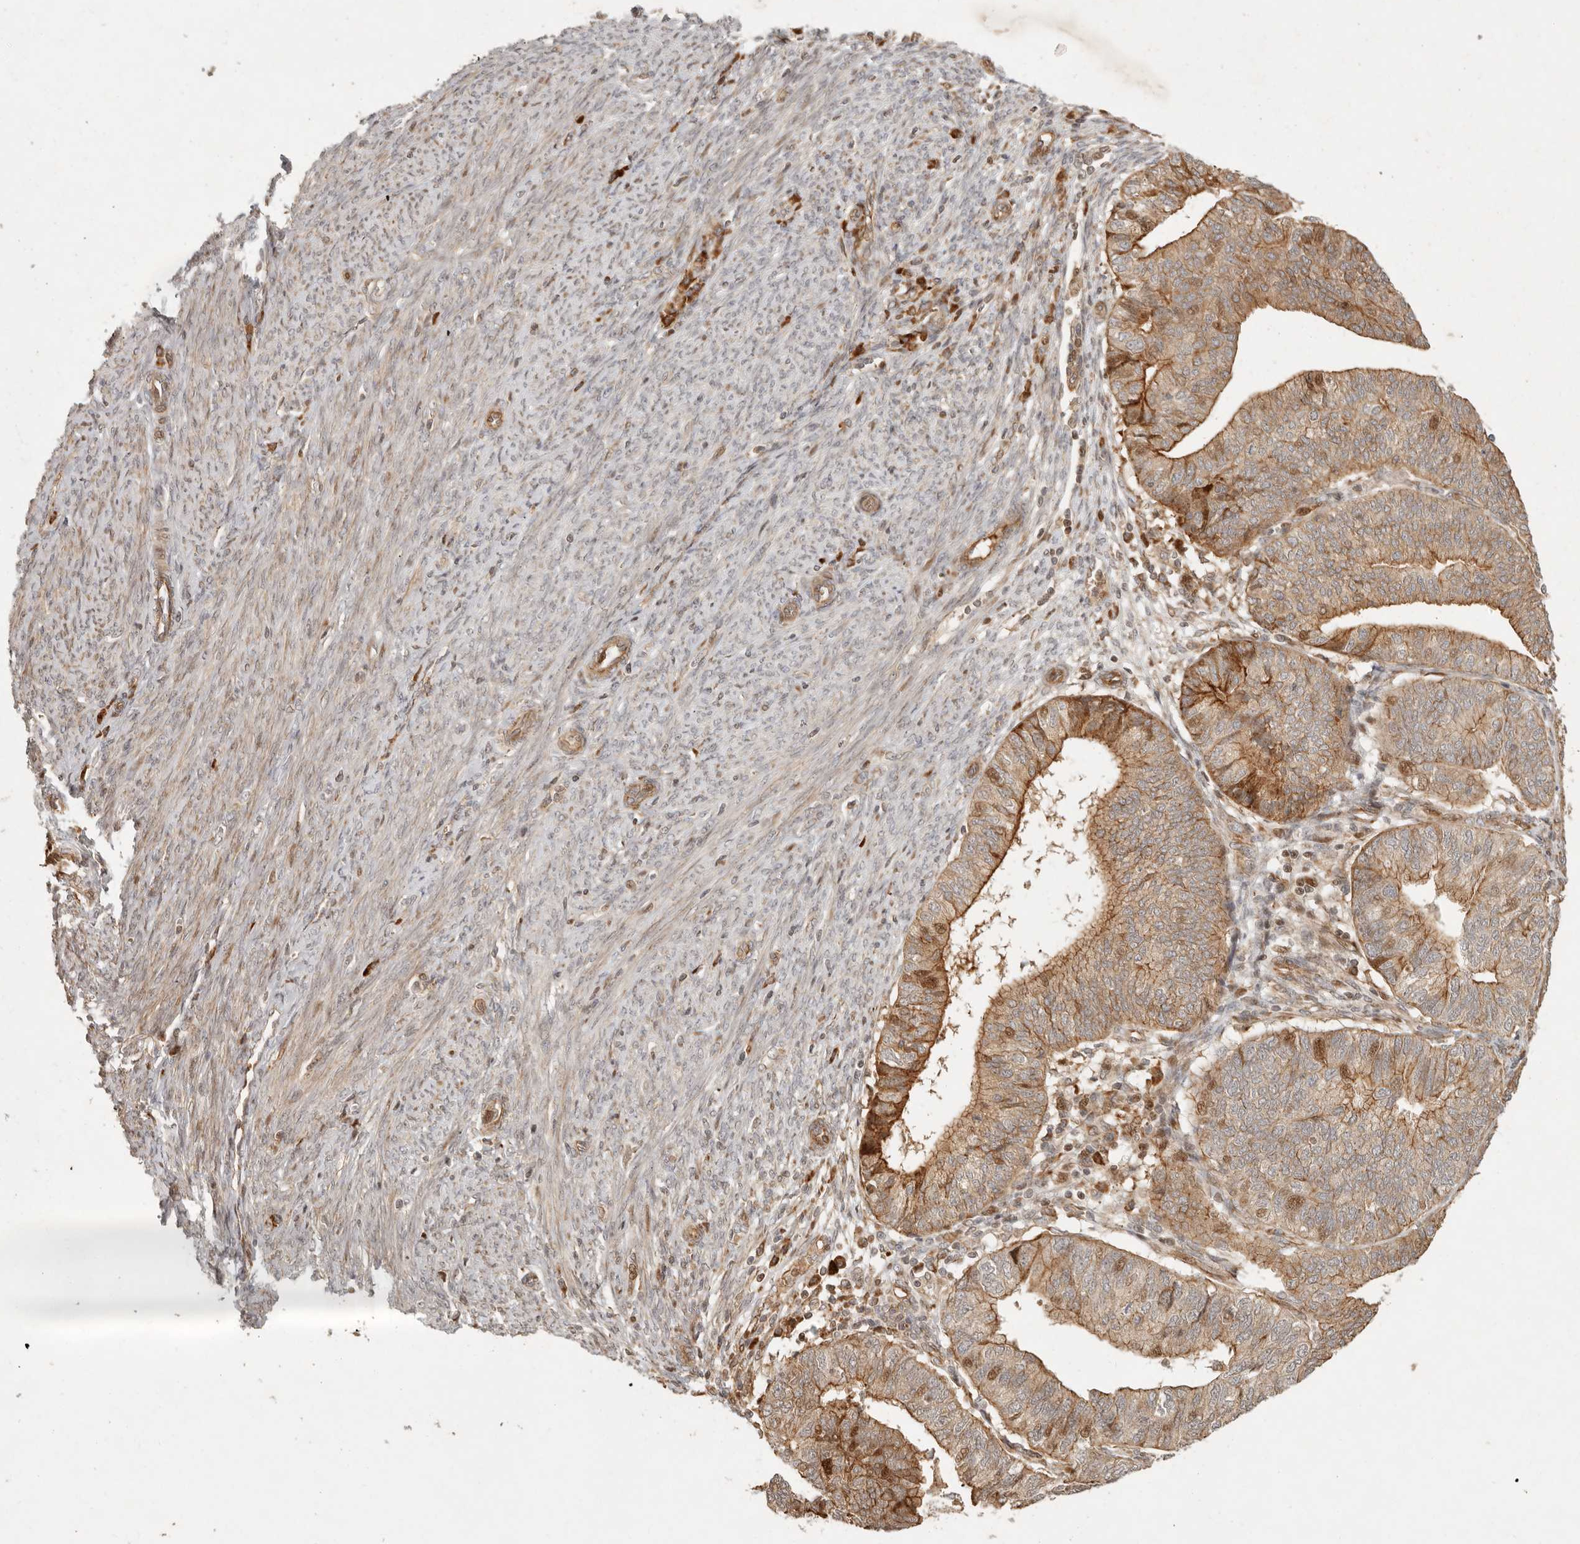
{"staining": {"intensity": "moderate", "quantity": ">75%", "location": "cytoplasmic/membranous"}, "tissue": "endometrial cancer", "cell_type": "Tumor cells", "image_type": "cancer", "snomed": [{"axis": "morphology", "description": "Adenocarcinoma, NOS"}, {"axis": "topography", "description": "Uterus"}], "caption": "This micrograph shows endometrial cancer stained with immunohistochemistry to label a protein in brown. The cytoplasmic/membranous of tumor cells show moderate positivity for the protein. Nuclei are counter-stained blue.", "gene": "KLHL38", "patient": {"sex": "female", "age": 77}}